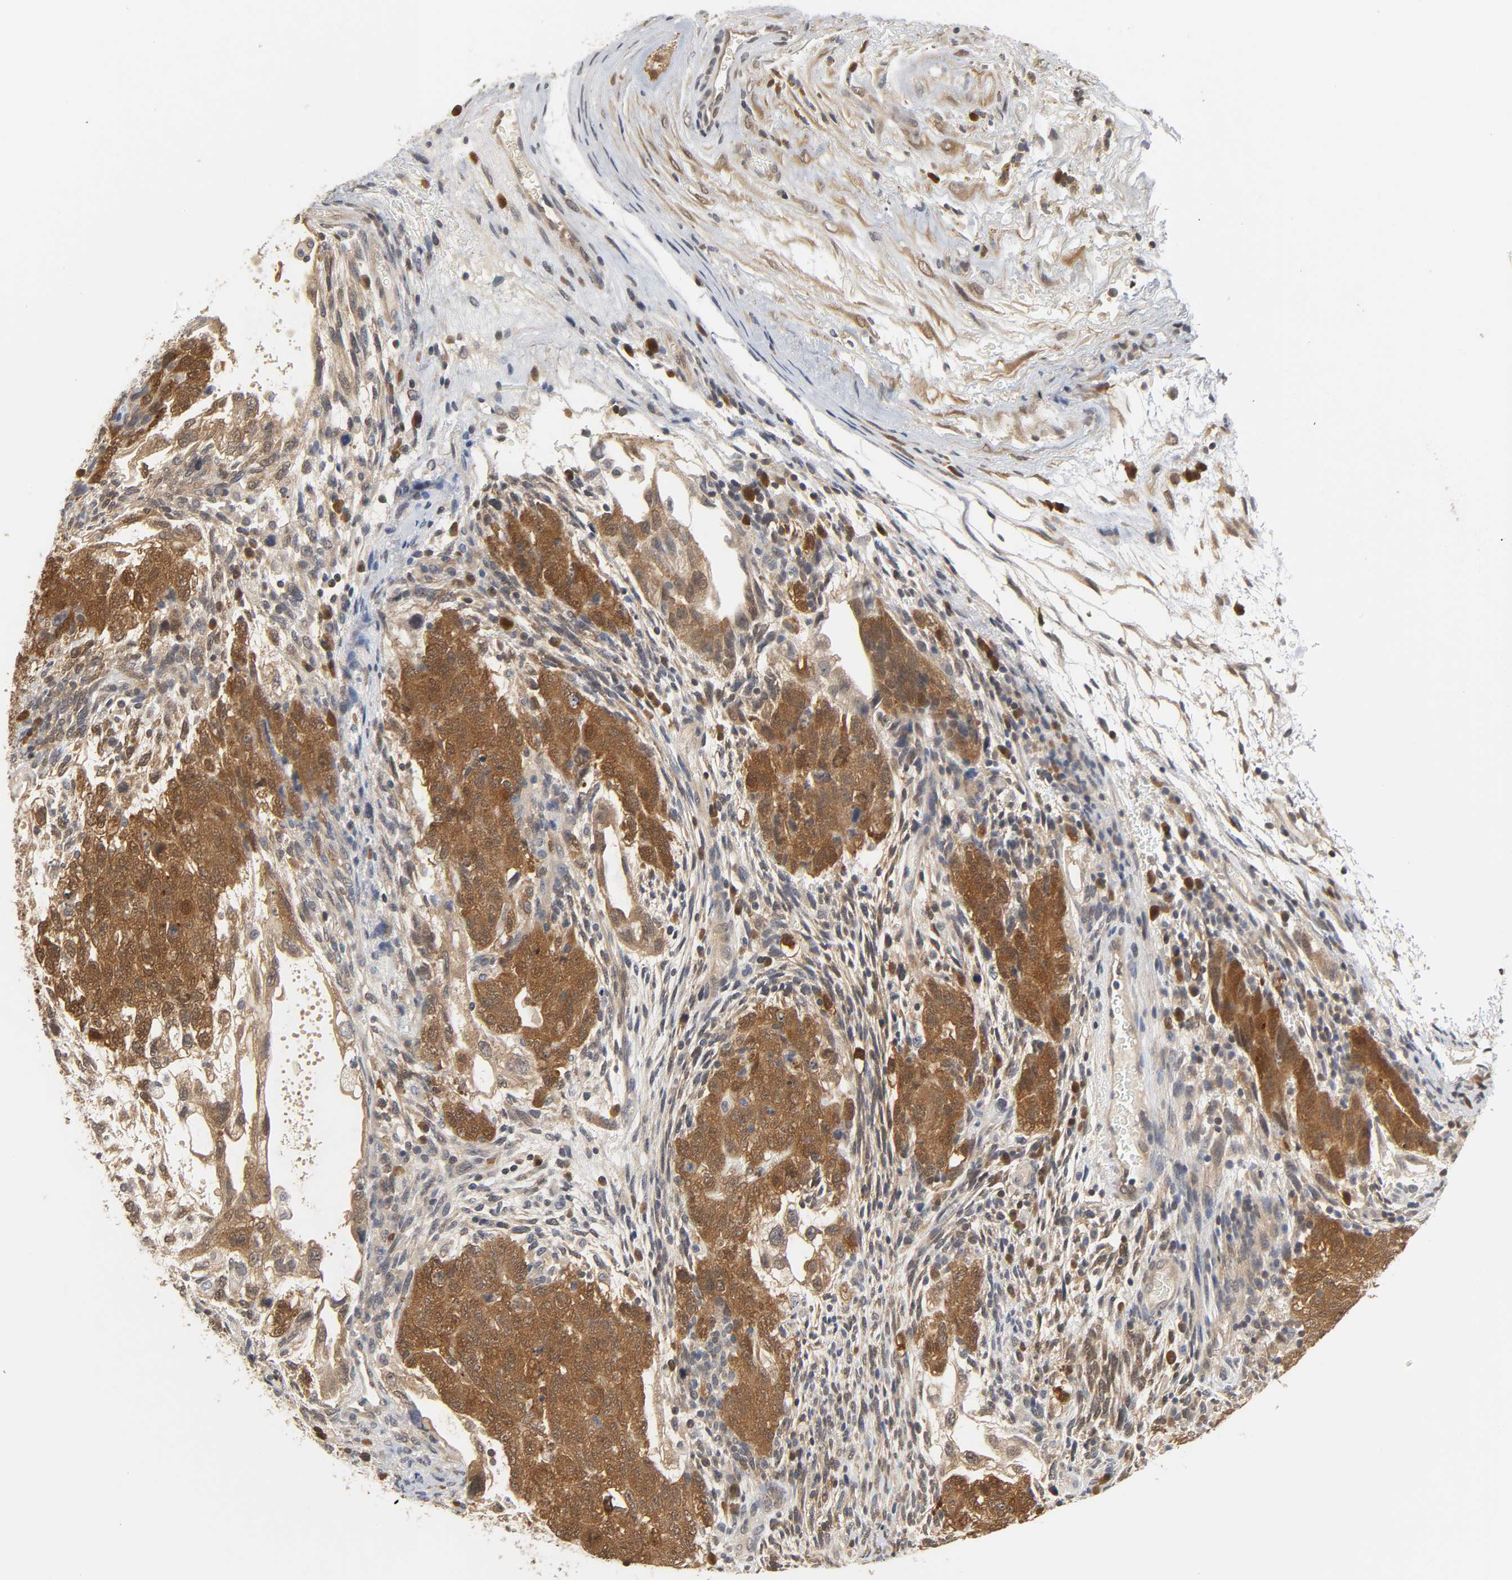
{"staining": {"intensity": "strong", "quantity": ">75%", "location": "cytoplasmic/membranous"}, "tissue": "testis cancer", "cell_type": "Tumor cells", "image_type": "cancer", "snomed": [{"axis": "morphology", "description": "Normal tissue, NOS"}, {"axis": "morphology", "description": "Carcinoma, Embryonal, NOS"}, {"axis": "topography", "description": "Testis"}], "caption": "IHC (DAB (3,3'-diaminobenzidine)) staining of human testis cancer (embryonal carcinoma) shows strong cytoplasmic/membranous protein positivity in approximately >75% of tumor cells.", "gene": "MIF", "patient": {"sex": "male", "age": 36}}